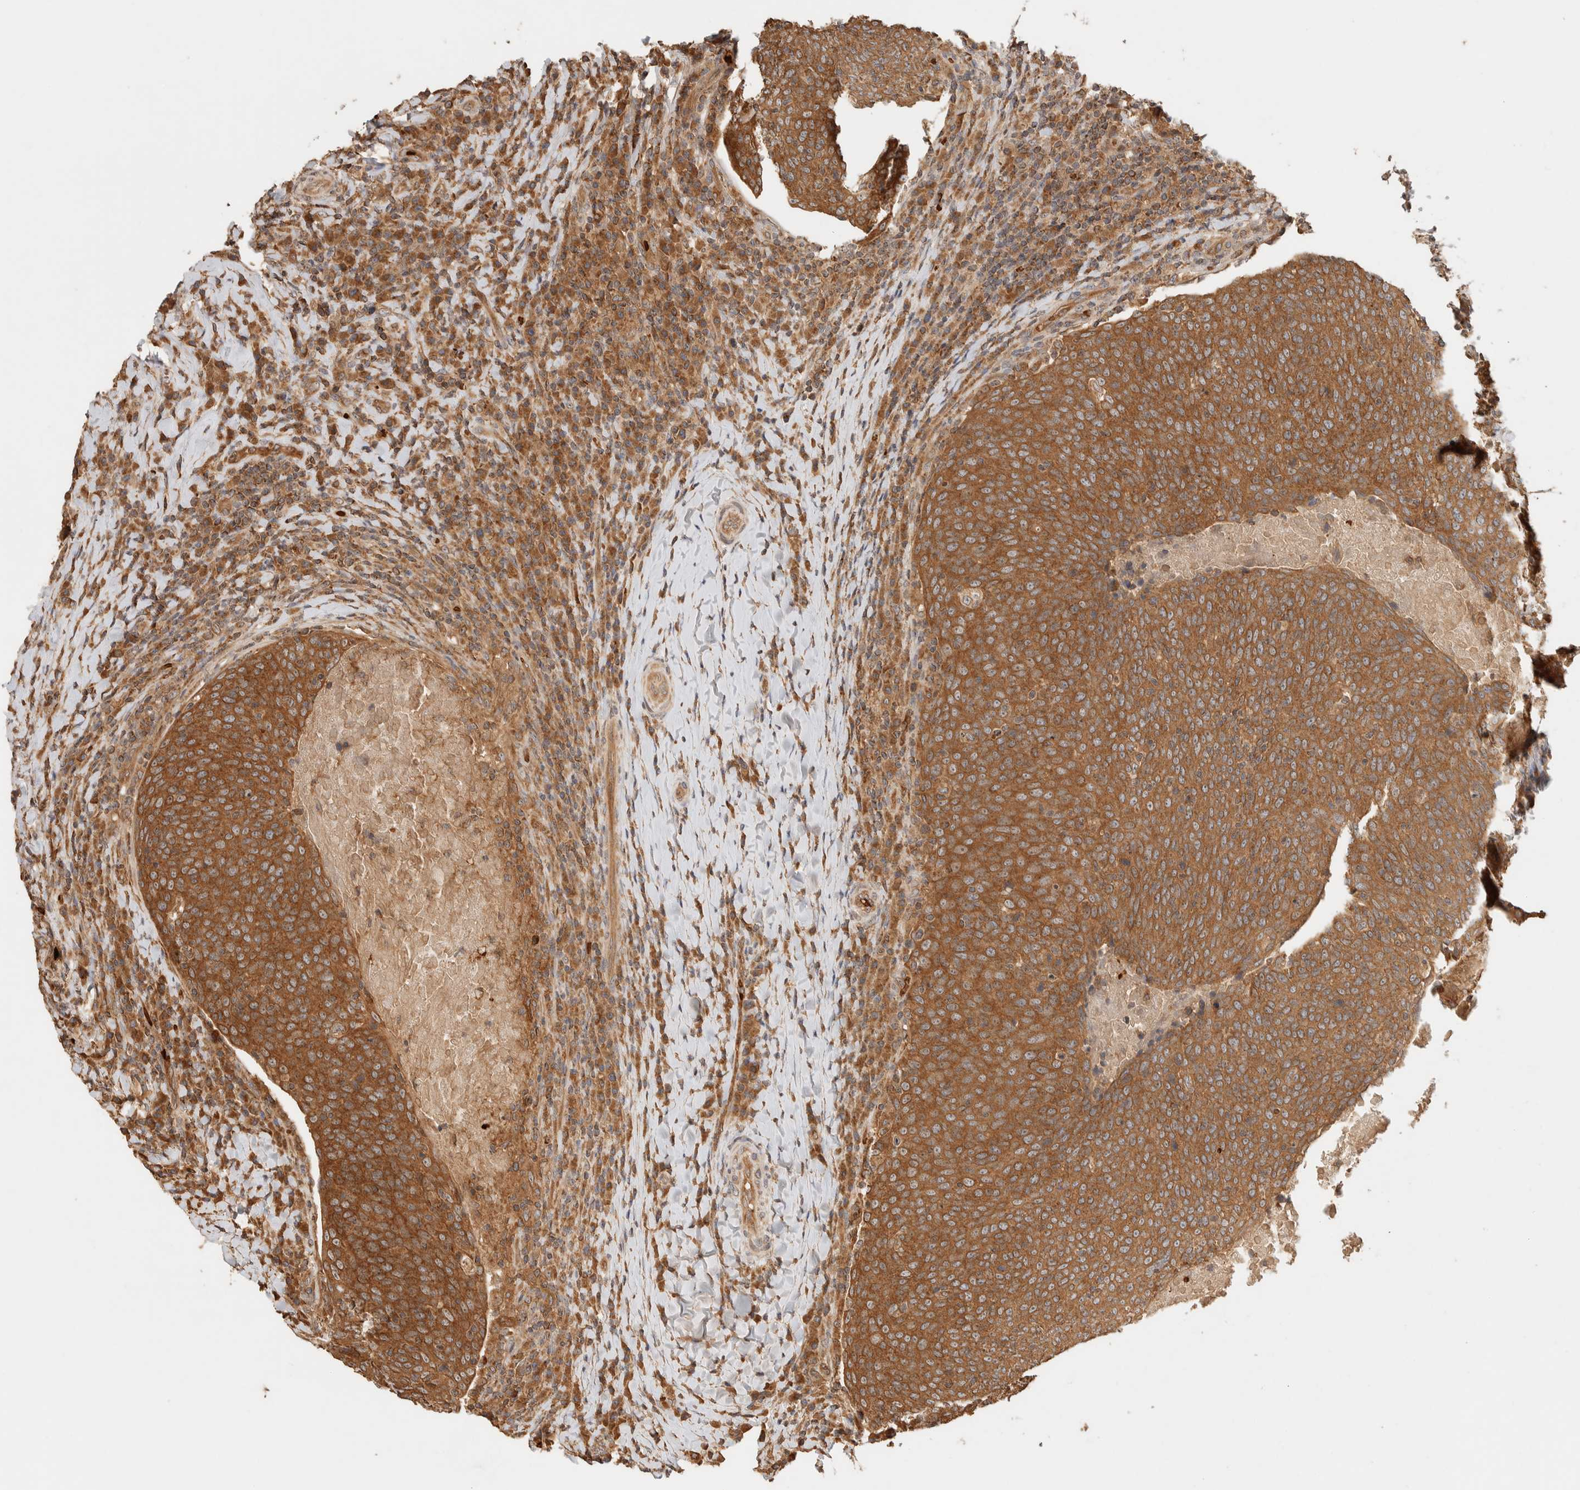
{"staining": {"intensity": "strong", "quantity": ">75%", "location": "cytoplasmic/membranous"}, "tissue": "head and neck cancer", "cell_type": "Tumor cells", "image_type": "cancer", "snomed": [{"axis": "morphology", "description": "Squamous cell carcinoma, NOS"}, {"axis": "morphology", "description": "Squamous cell carcinoma, metastatic, NOS"}, {"axis": "topography", "description": "Lymph node"}, {"axis": "topography", "description": "Head-Neck"}], "caption": "Strong cytoplasmic/membranous protein positivity is present in about >75% of tumor cells in squamous cell carcinoma (head and neck).", "gene": "TTI2", "patient": {"sex": "male", "age": 62}}